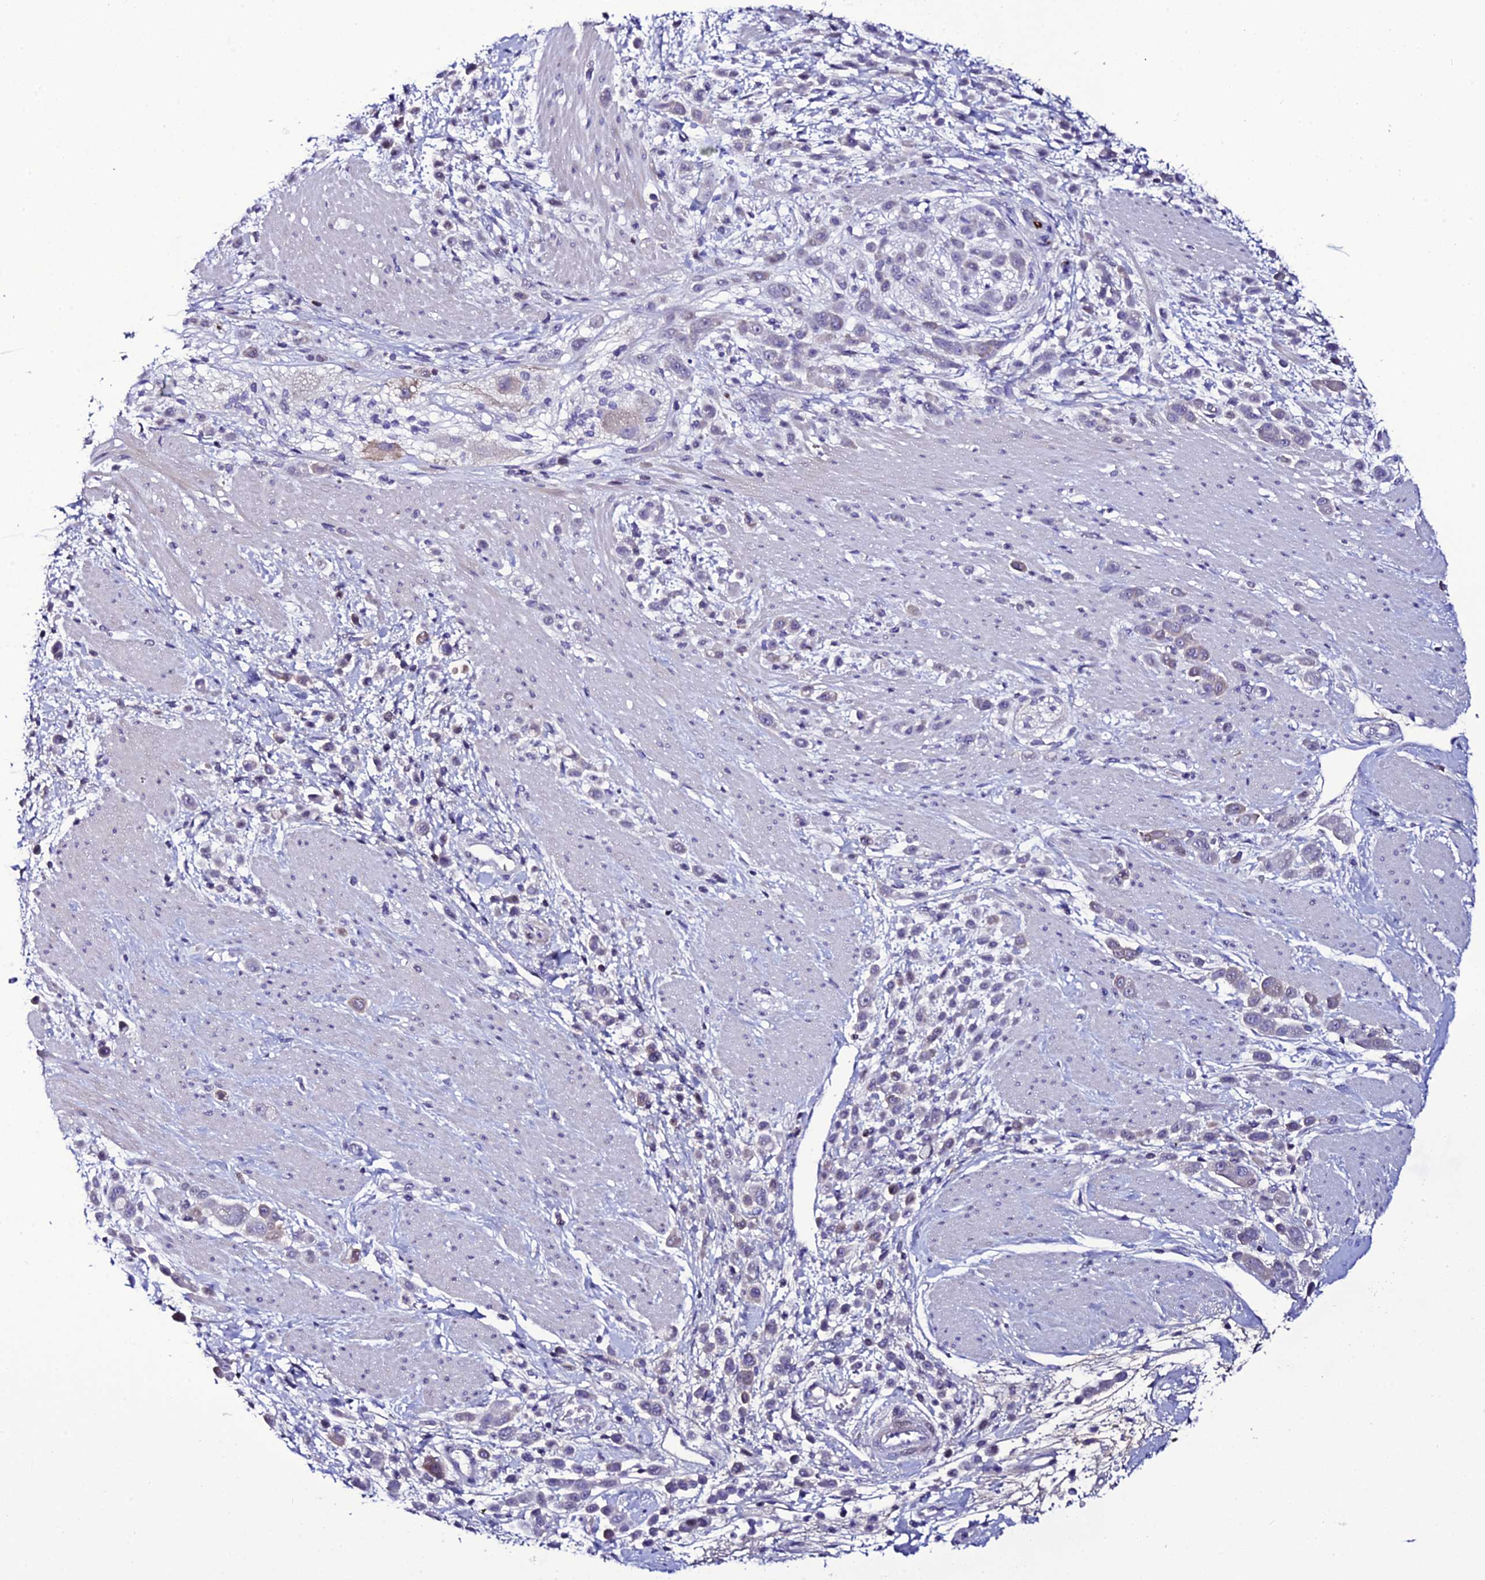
{"staining": {"intensity": "negative", "quantity": "none", "location": "none"}, "tissue": "pancreatic cancer", "cell_type": "Tumor cells", "image_type": "cancer", "snomed": [{"axis": "morphology", "description": "Normal tissue, NOS"}, {"axis": "morphology", "description": "Adenocarcinoma, NOS"}, {"axis": "topography", "description": "Pancreas"}], "caption": "An image of human pancreatic cancer is negative for staining in tumor cells.", "gene": "DEFB132", "patient": {"sex": "female", "age": 64}}